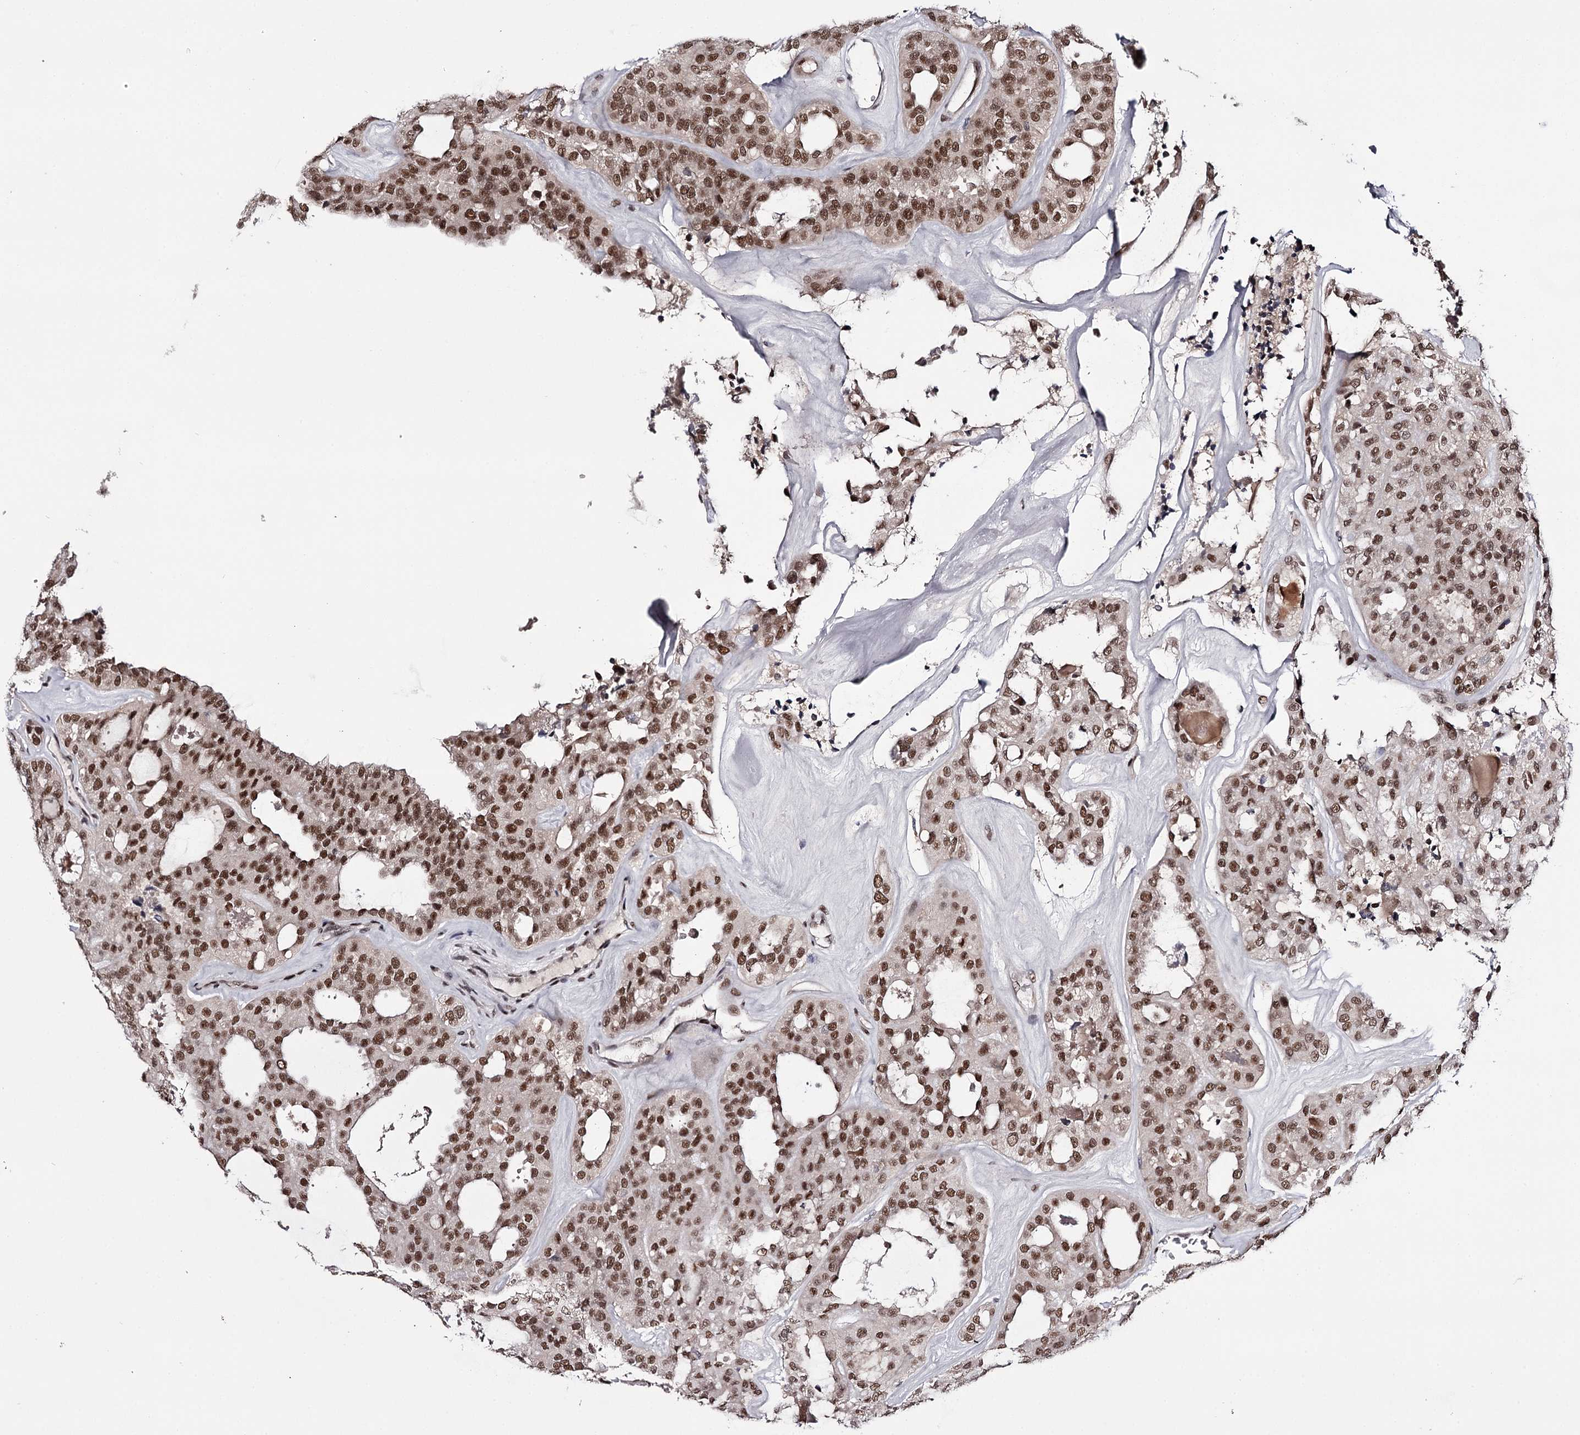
{"staining": {"intensity": "moderate", "quantity": ">75%", "location": "nuclear"}, "tissue": "thyroid cancer", "cell_type": "Tumor cells", "image_type": "cancer", "snomed": [{"axis": "morphology", "description": "Follicular adenoma carcinoma, NOS"}, {"axis": "topography", "description": "Thyroid gland"}], "caption": "Thyroid cancer tissue displays moderate nuclear staining in about >75% of tumor cells", "gene": "TTC33", "patient": {"sex": "male", "age": 75}}